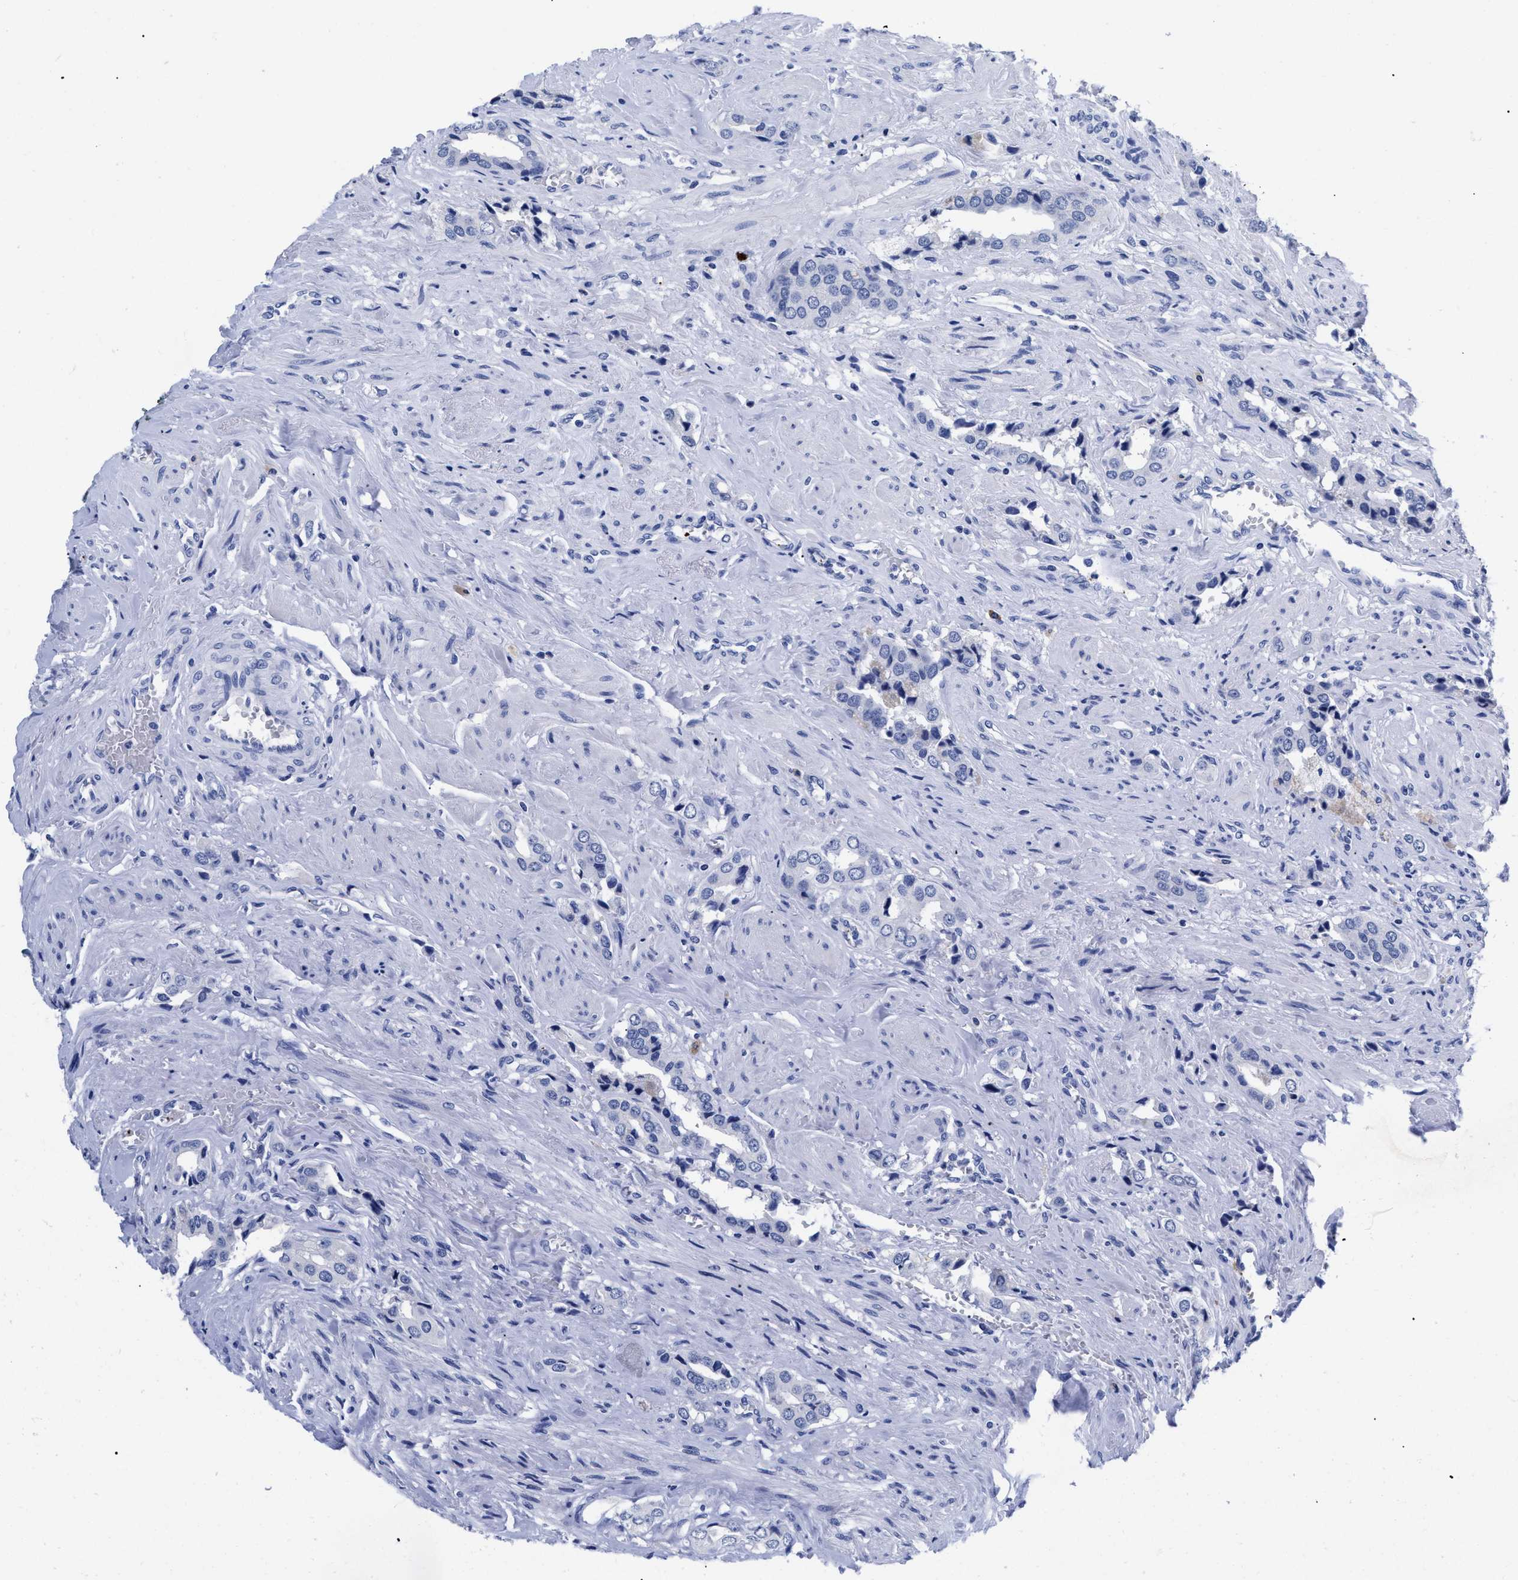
{"staining": {"intensity": "negative", "quantity": "none", "location": "none"}, "tissue": "prostate cancer", "cell_type": "Tumor cells", "image_type": "cancer", "snomed": [{"axis": "morphology", "description": "Adenocarcinoma, High grade"}, {"axis": "topography", "description": "Prostate"}], "caption": "Protein analysis of prostate cancer (adenocarcinoma (high-grade)) reveals no significant expression in tumor cells. (Brightfield microscopy of DAB immunohistochemistry (IHC) at high magnification).", "gene": "TREML1", "patient": {"sex": "male", "age": 52}}